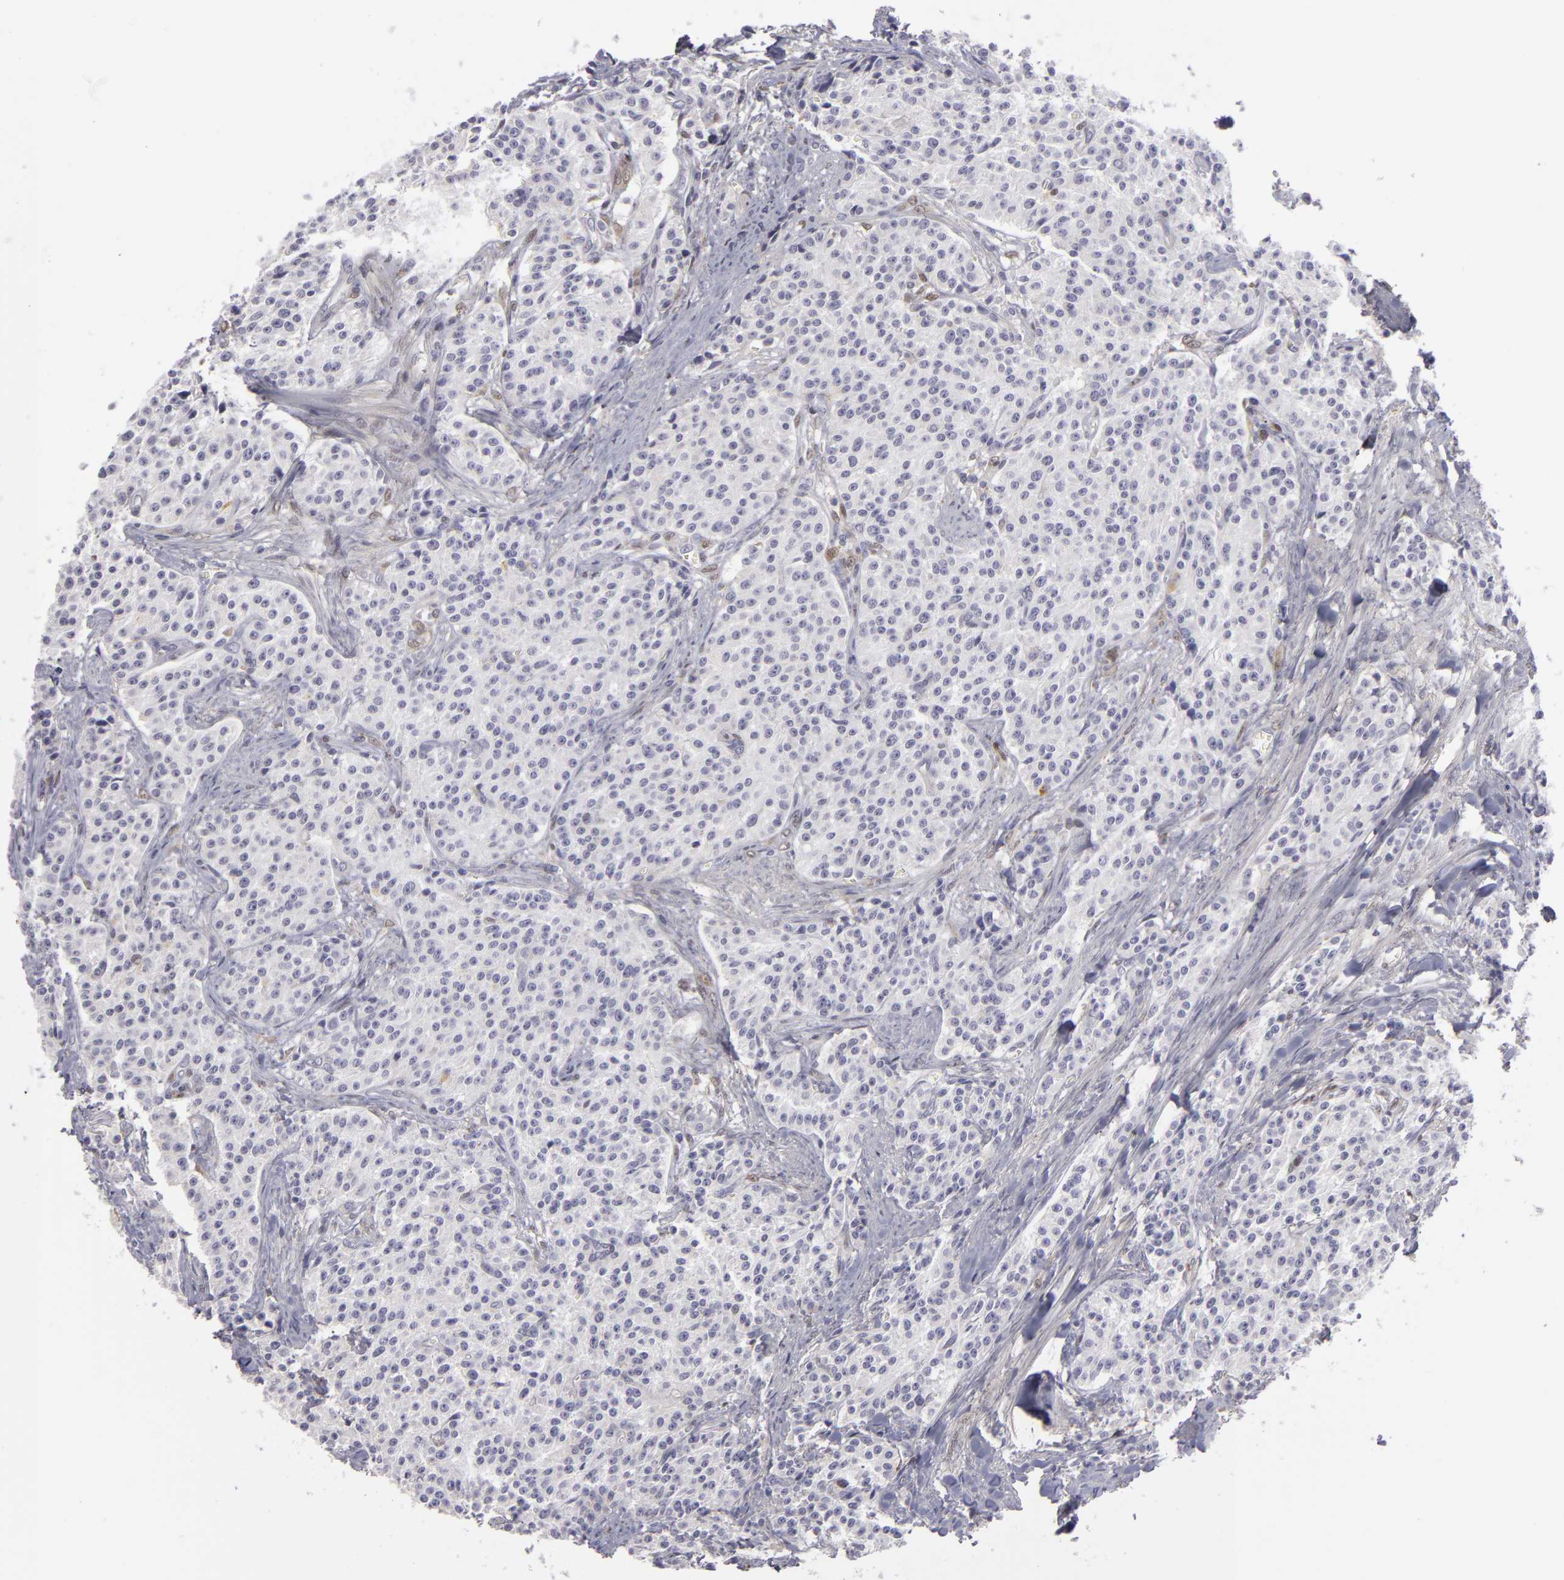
{"staining": {"intensity": "negative", "quantity": "none", "location": "none"}, "tissue": "carcinoid", "cell_type": "Tumor cells", "image_type": "cancer", "snomed": [{"axis": "morphology", "description": "Carcinoid, malignant, NOS"}, {"axis": "topography", "description": "Stomach"}], "caption": "IHC photomicrograph of human carcinoid stained for a protein (brown), which displays no expression in tumor cells.", "gene": "EFS", "patient": {"sex": "female", "age": 76}}